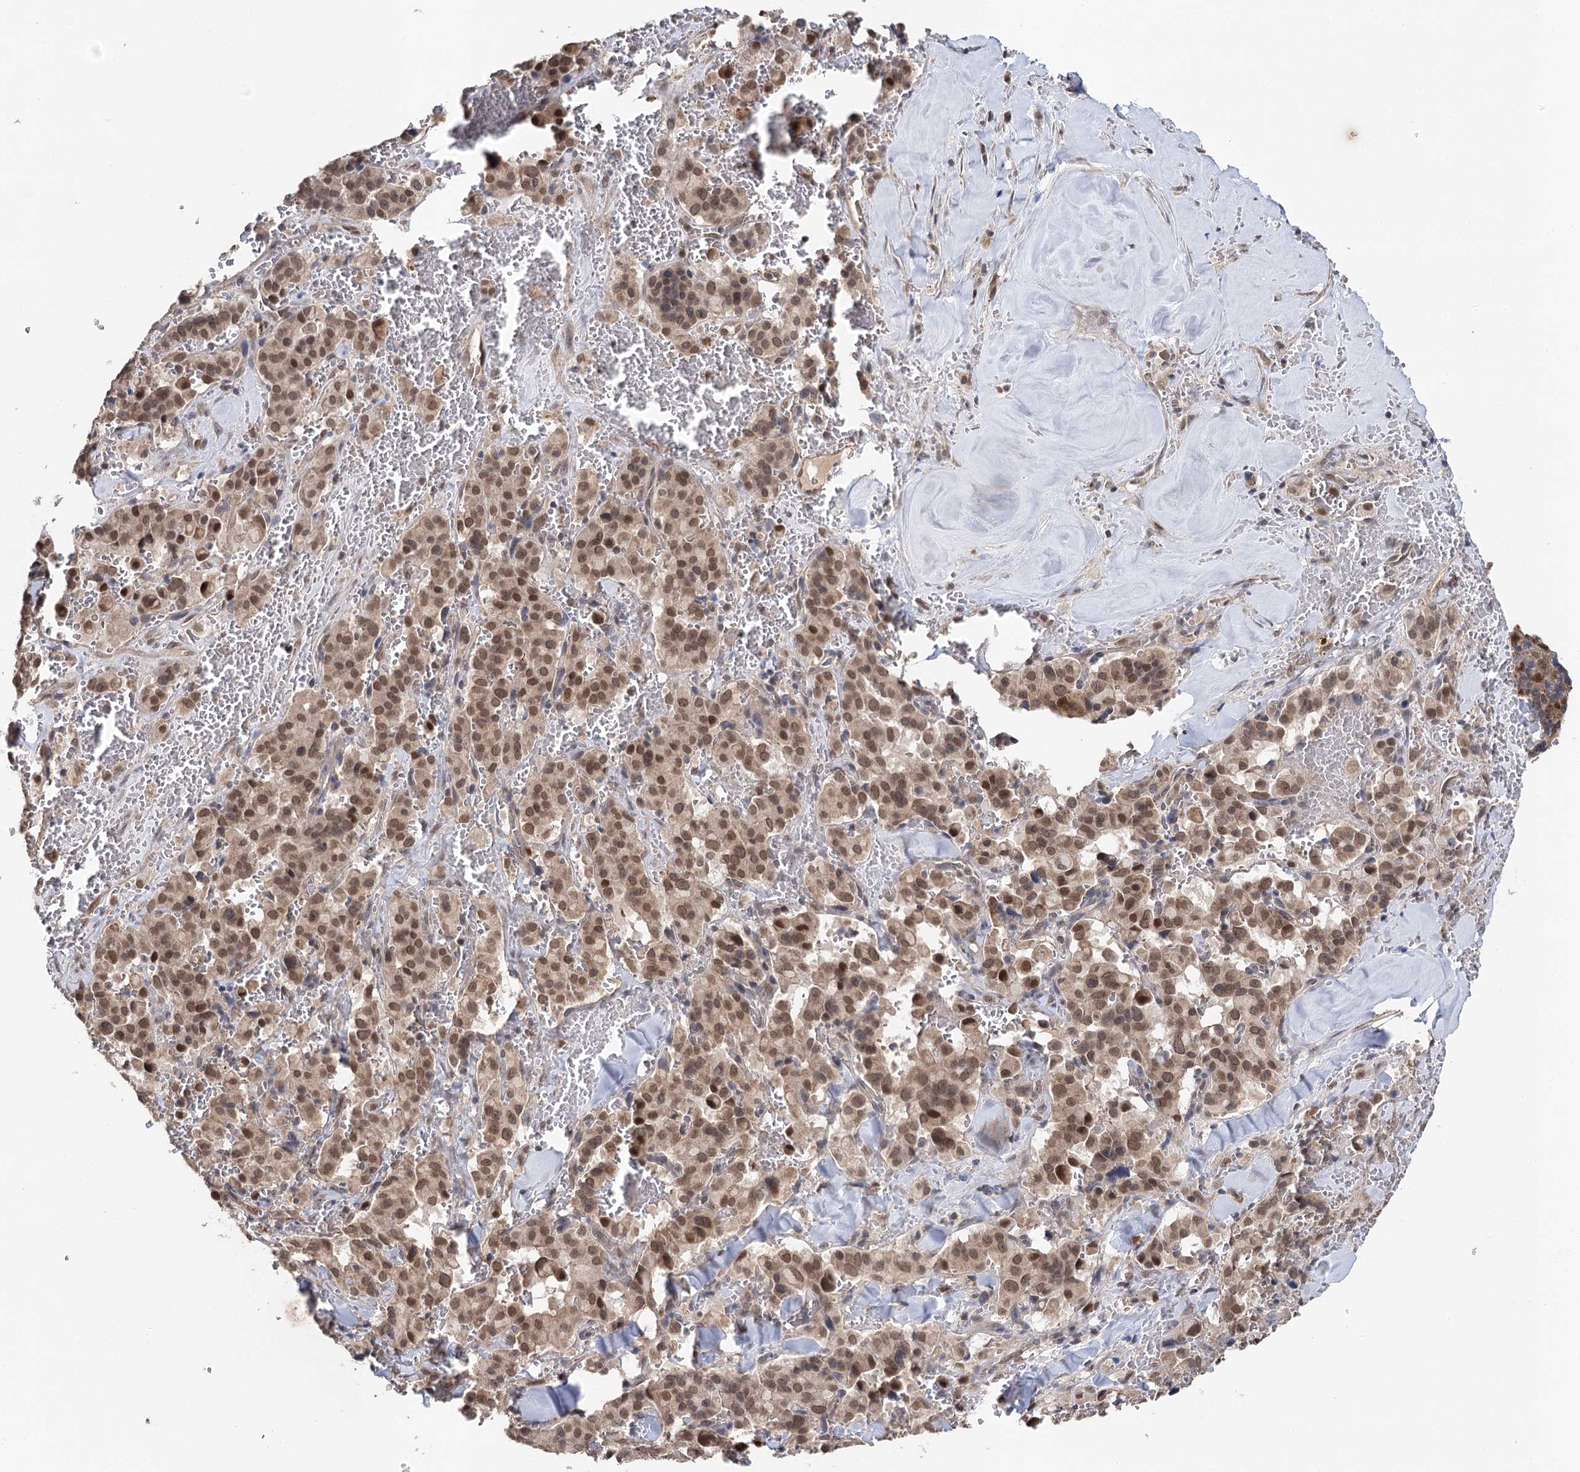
{"staining": {"intensity": "moderate", "quantity": ">75%", "location": "nuclear"}, "tissue": "pancreatic cancer", "cell_type": "Tumor cells", "image_type": "cancer", "snomed": [{"axis": "morphology", "description": "Adenocarcinoma, NOS"}, {"axis": "topography", "description": "Pancreas"}], "caption": "Protein staining shows moderate nuclear positivity in approximately >75% of tumor cells in pancreatic cancer (adenocarcinoma).", "gene": "NOPCHAP1", "patient": {"sex": "male", "age": 65}}